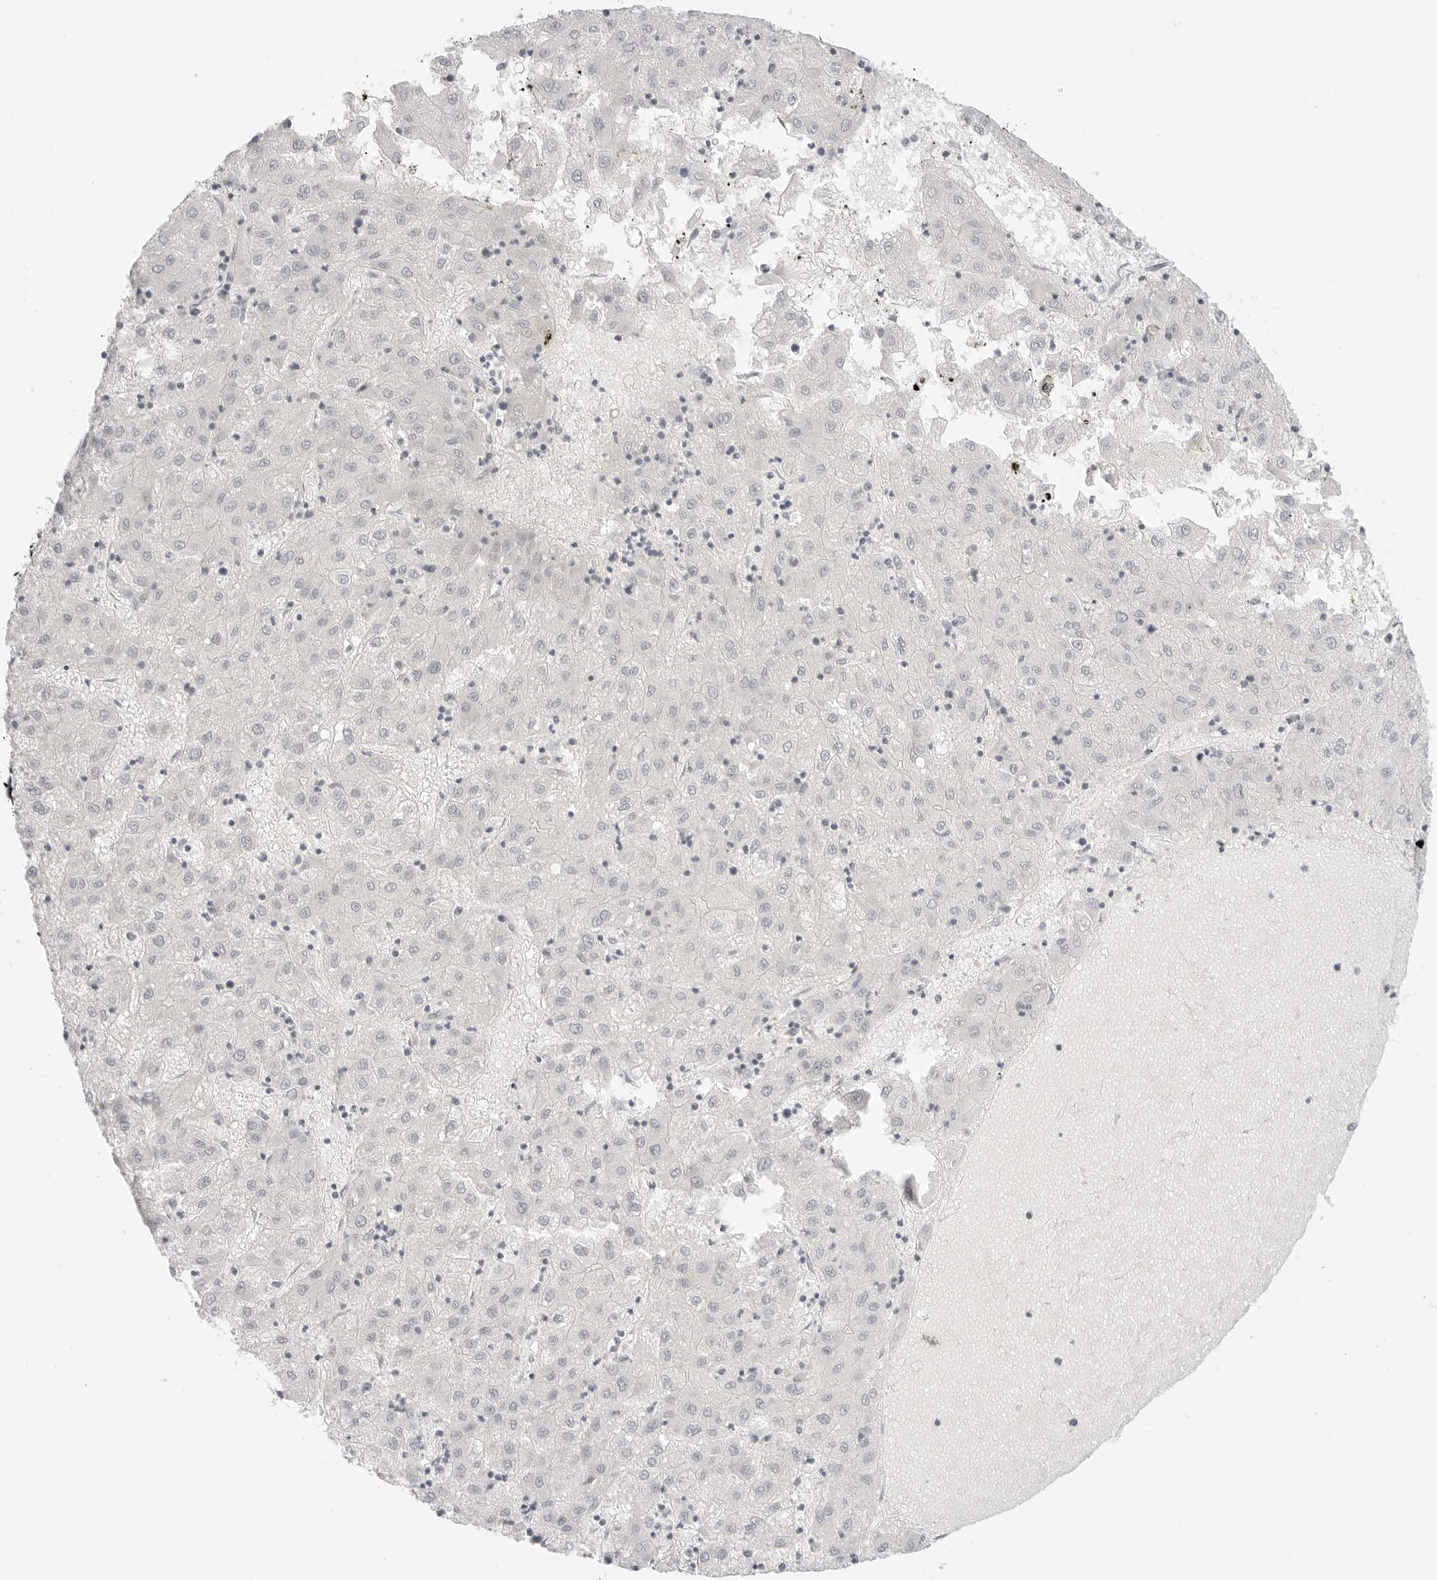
{"staining": {"intensity": "negative", "quantity": "none", "location": "none"}, "tissue": "liver cancer", "cell_type": "Tumor cells", "image_type": "cancer", "snomed": [{"axis": "morphology", "description": "Carcinoma, Hepatocellular, NOS"}, {"axis": "topography", "description": "Liver"}], "caption": "A micrograph of human hepatocellular carcinoma (liver) is negative for staining in tumor cells.", "gene": "MED18", "patient": {"sex": "male", "age": 72}}